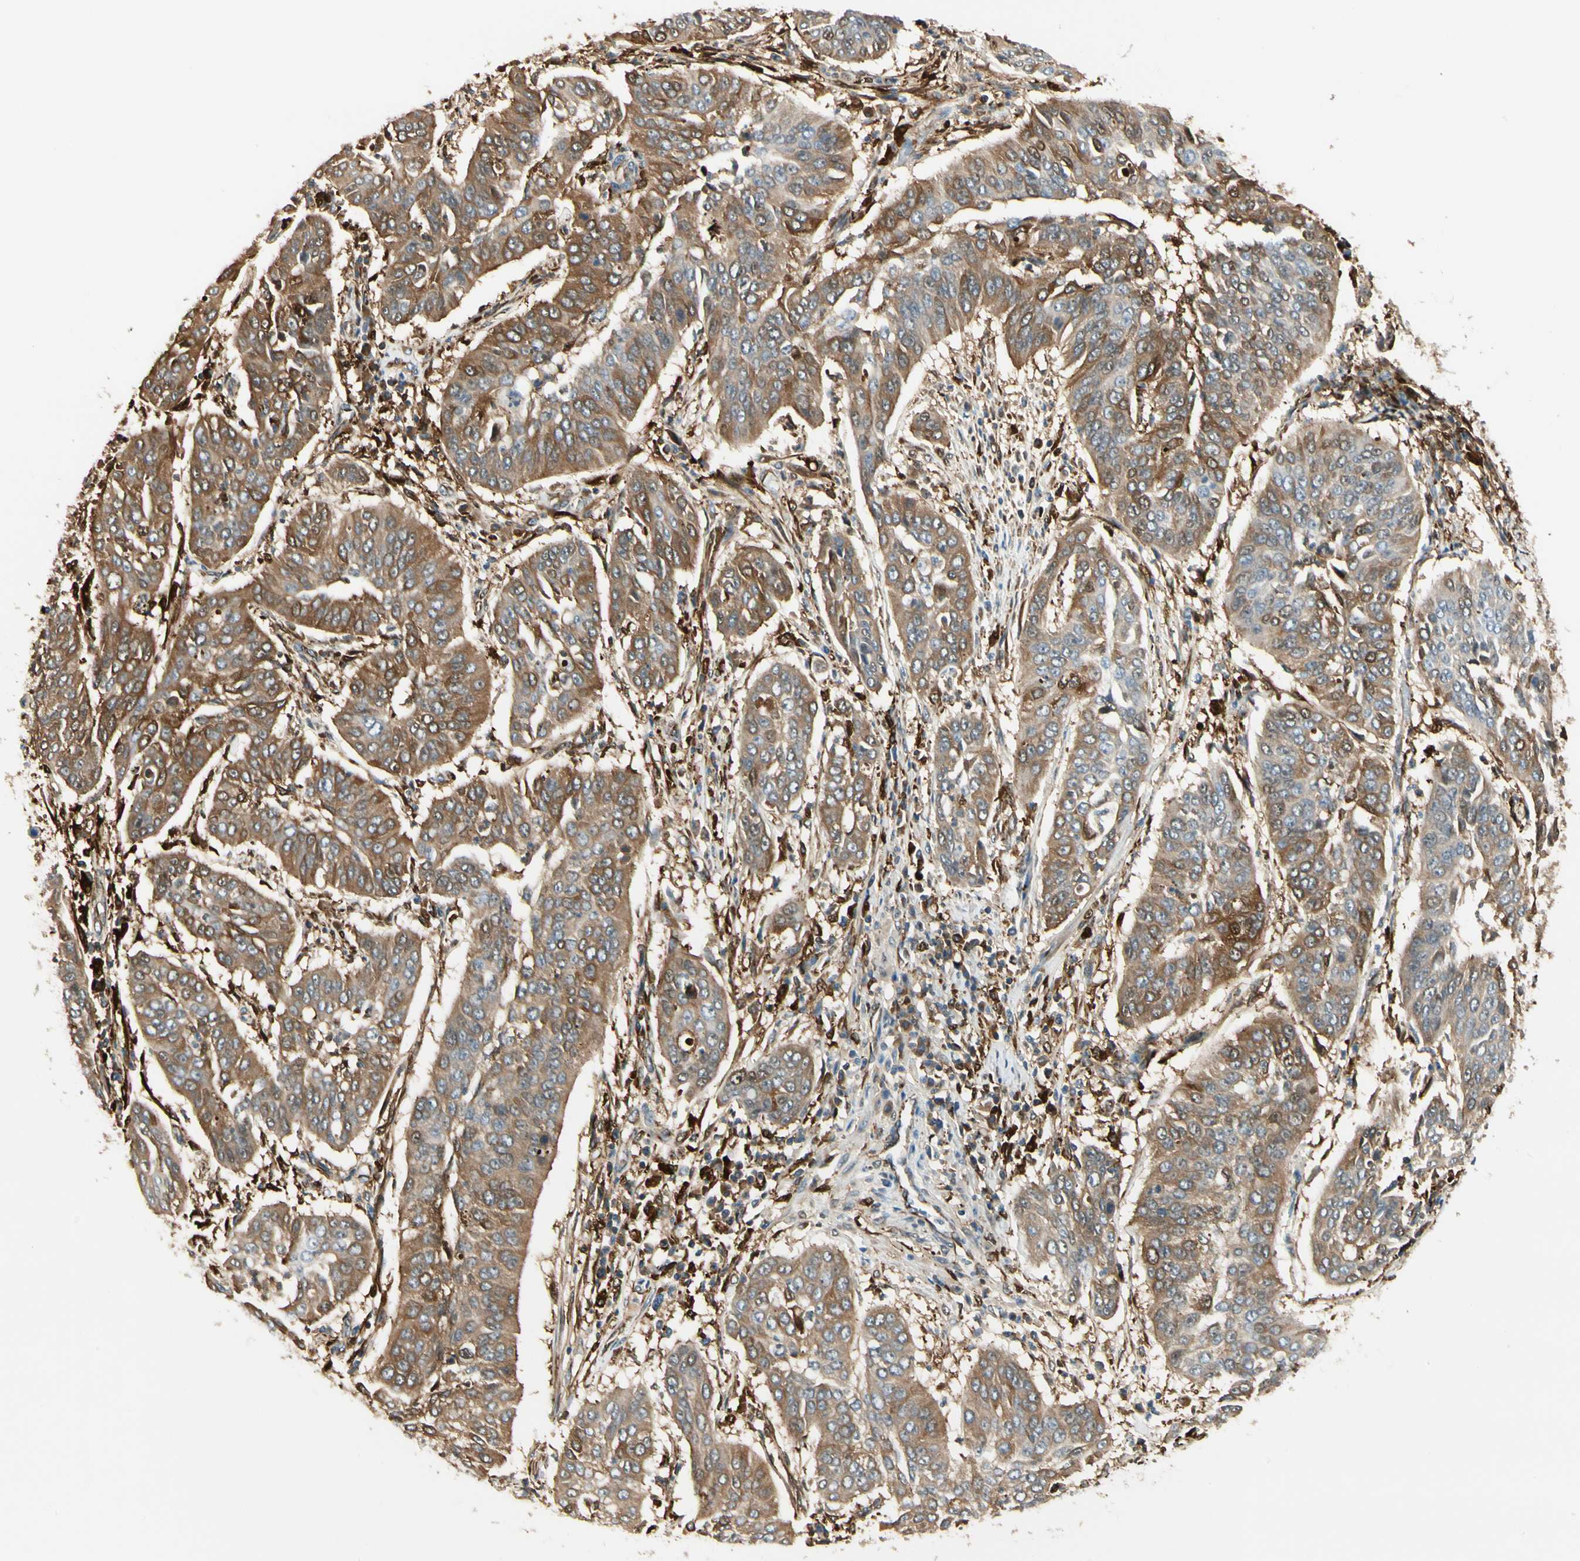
{"staining": {"intensity": "moderate", "quantity": ">75%", "location": "cytoplasmic/membranous"}, "tissue": "cervical cancer", "cell_type": "Tumor cells", "image_type": "cancer", "snomed": [{"axis": "morphology", "description": "Normal tissue, NOS"}, {"axis": "morphology", "description": "Squamous cell carcinoma, NOS"}, {"axis": "topography", "description": "Cervix"}], "caption": "Immunohistochemistry photomicrograph of cervical cancer (squamous cell carcinoma) stained for a protein (brown), which shows medium levels of moderate cytoplasmic/membranous expression in about >75% of tumor cells.", "gene": "FTH1", "patient": {"sex": "female", "age": 39}}